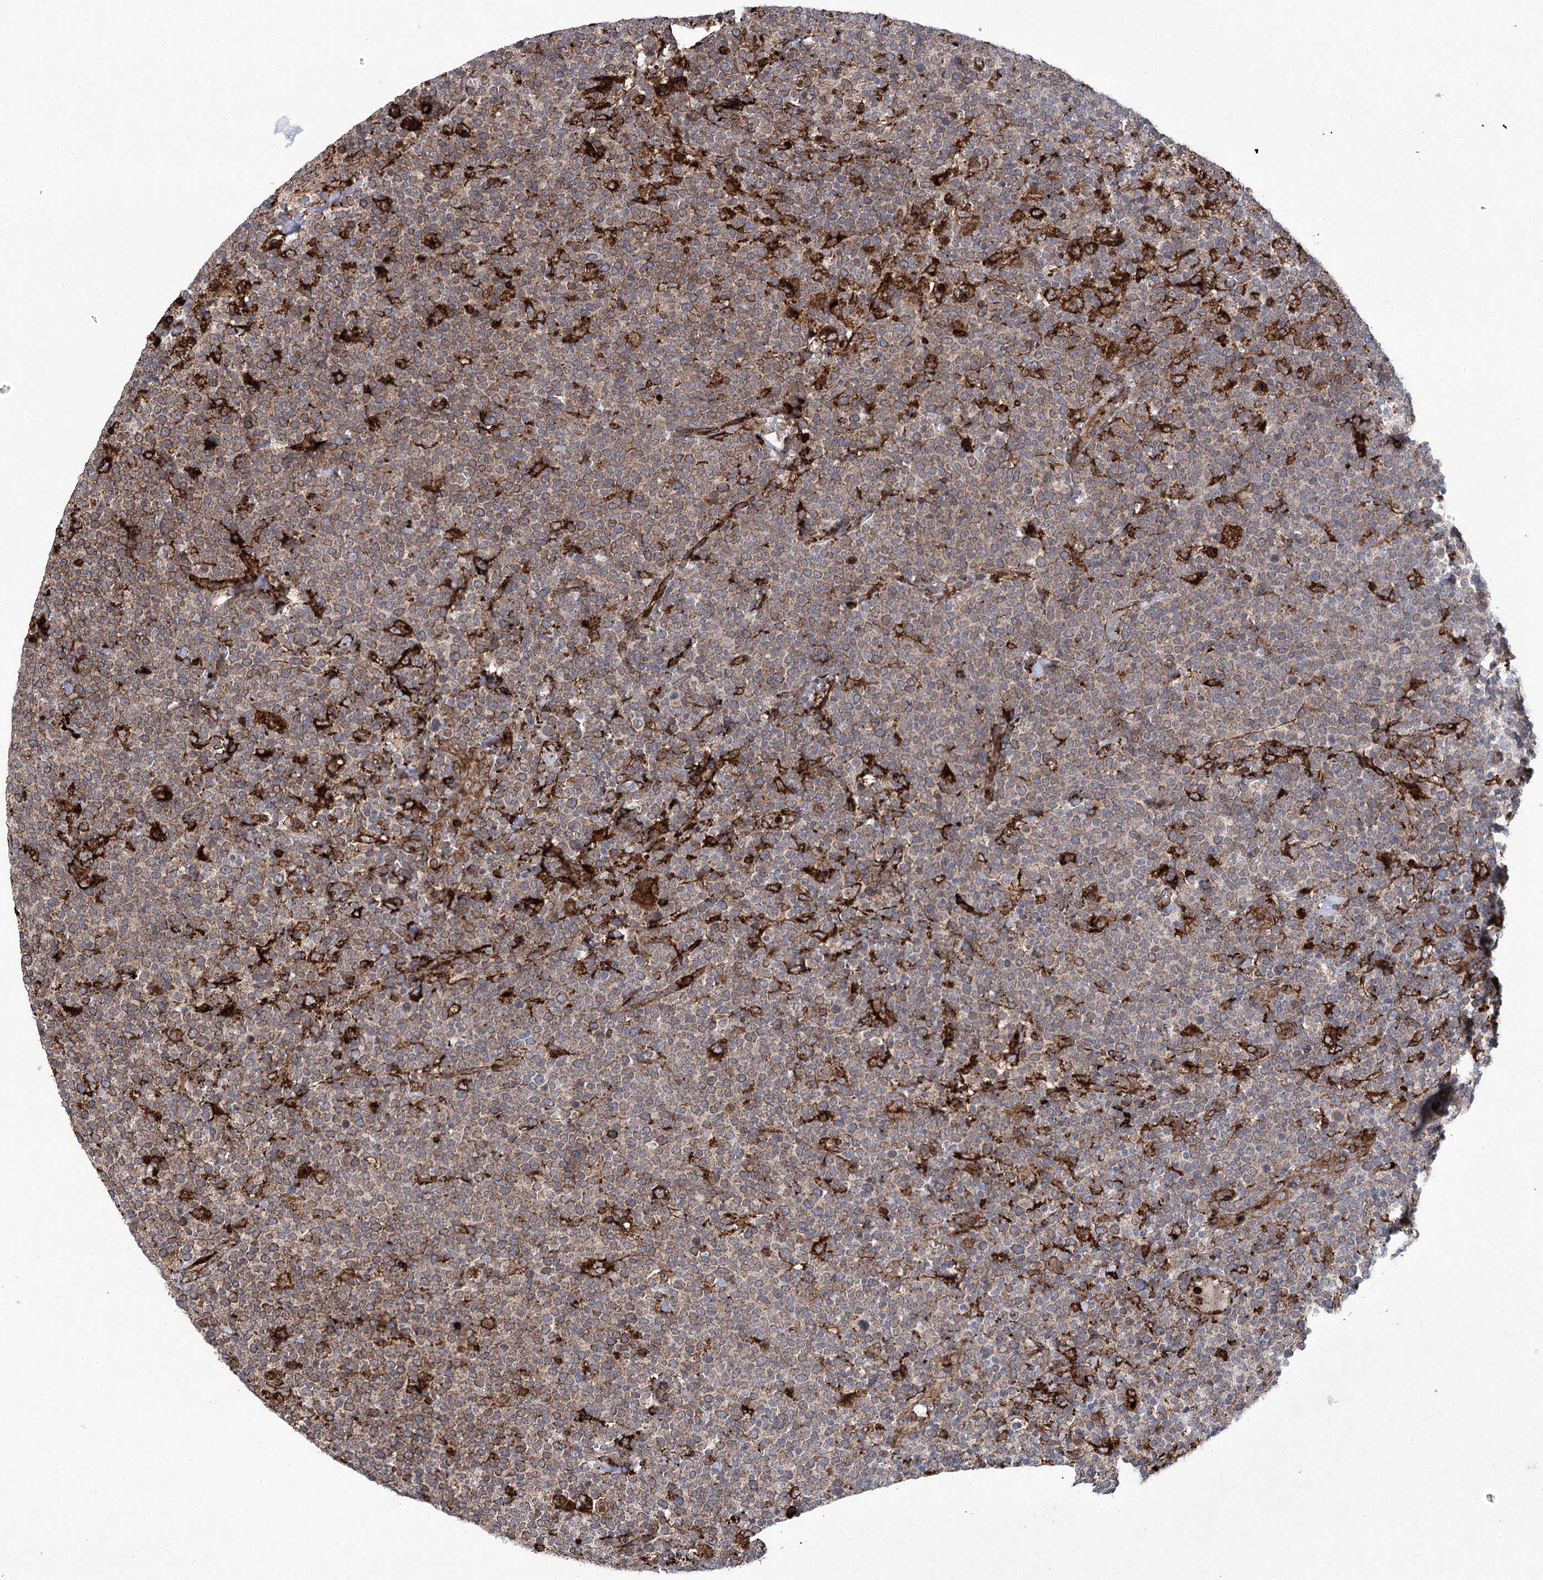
{"staining": {"intensity": "moderate", "quantity": ">75%", "location": "cytoplasmic/membranous"}, "tissue": "lymphoma", "cell_type": "Tumor cells", "image_type": "cancer", "snomed": [{"axis": "morphology", "description": "Malignant lymphoma, non-Hodgkin's type, High grade"}, {"axis": "topography", "description": "Lymph node"}], "caption": "A brown stain labels moderate cytoplasmic/membranous staining of a protein in high-grade malignant lymphoma, non-Hodgkin's type tumor cells.", "gene": "DCUN1D4", "patient": {"sex": "male", "age": 61}}